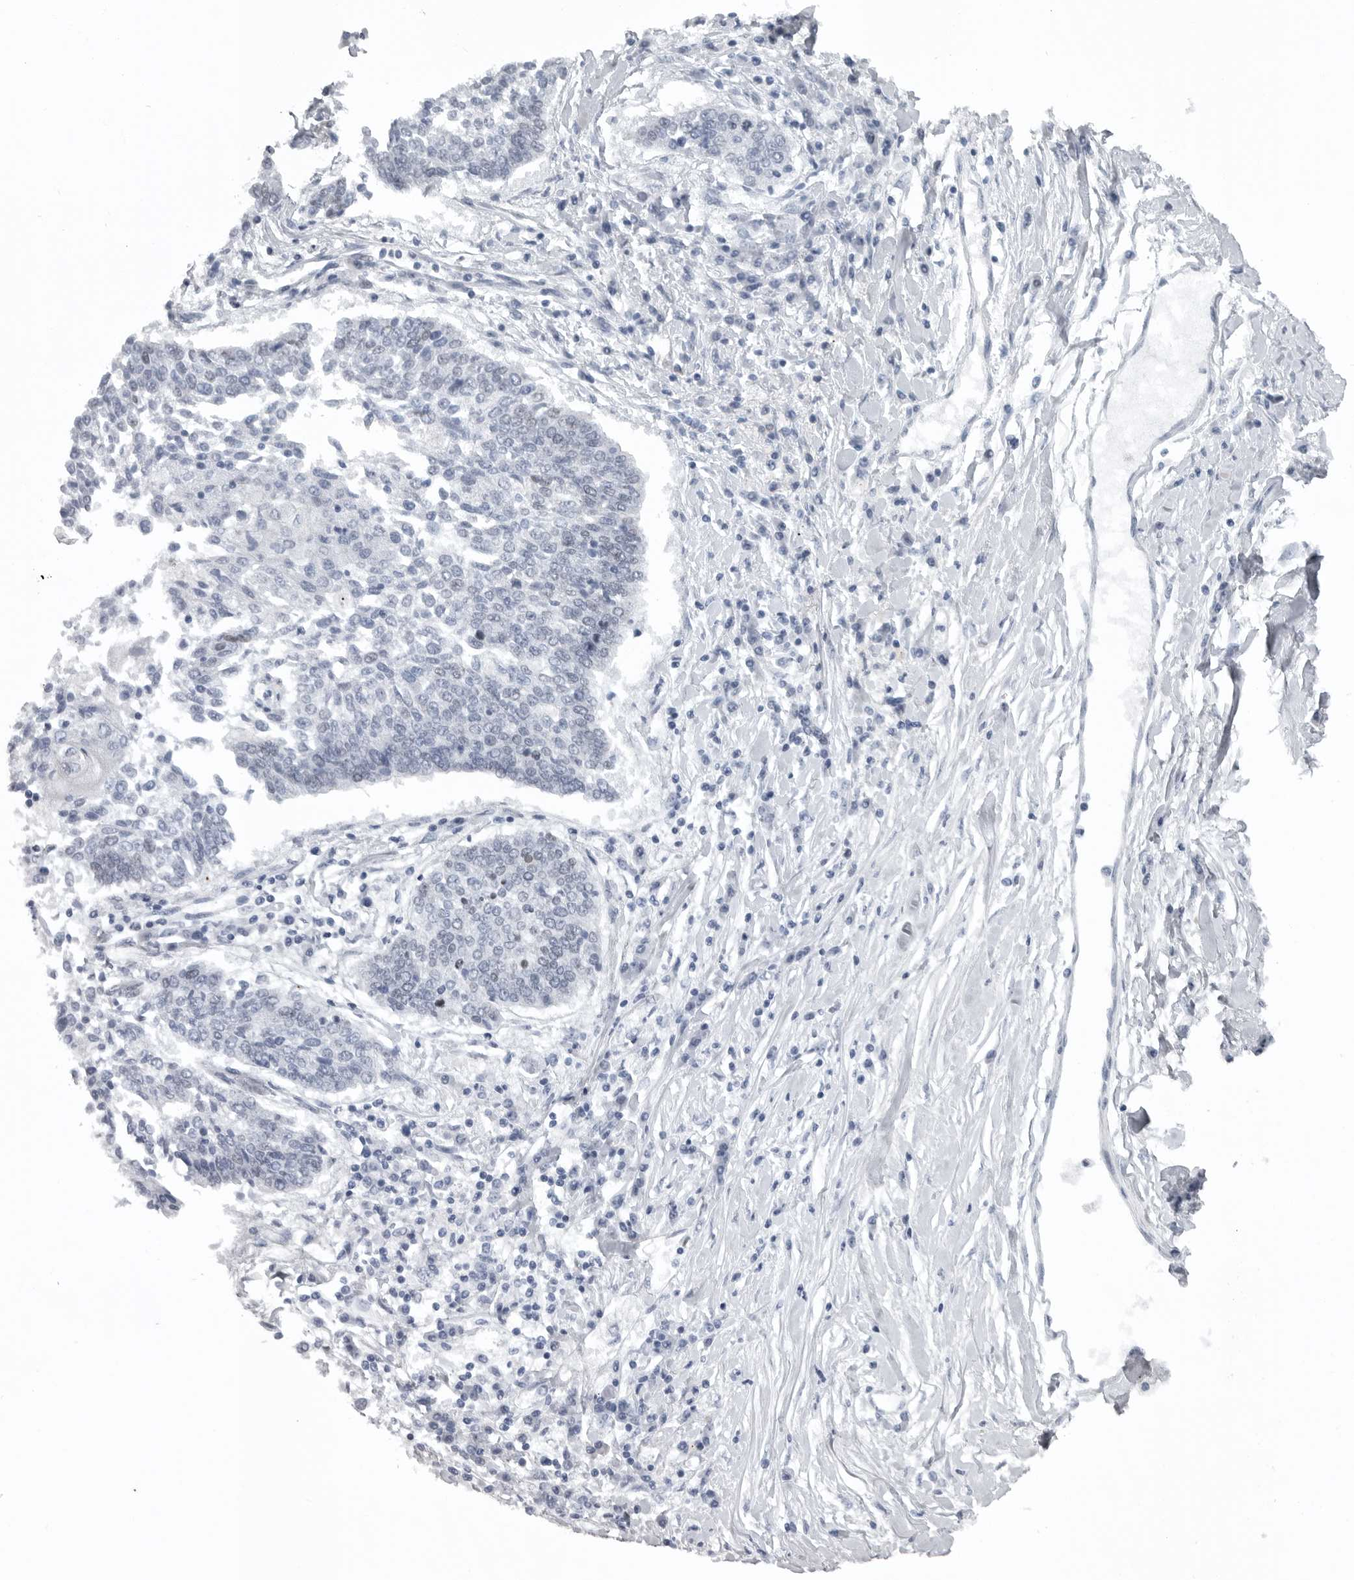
{"staining": {"intensity": "negative", "quantity": "none", "location": "none"}, "tissue": "lung cancer", "cell_type": "Tumor cells", "image_type": "cancer", "snomed": [{"axis": "morphology", "description": "Normal tissue, NOS"}, {"axis": "morphology", "description": "Squamous cell carcinoma, NOS"}, {"axis": "topography", "description": "Cartilage tissue"}, {"axis": "topography", "description": "Bronchus"}, {"axis": "topography", "description": "Lung"}, {"axis": "topography", "description": "Peripheral nerve tissue"}], "caption": "Micrograph shows no significant protein positivity in tumor cells of lung cancer.", "gene": "HMGN3", "patient": {"sex": "female", "age": 49}}